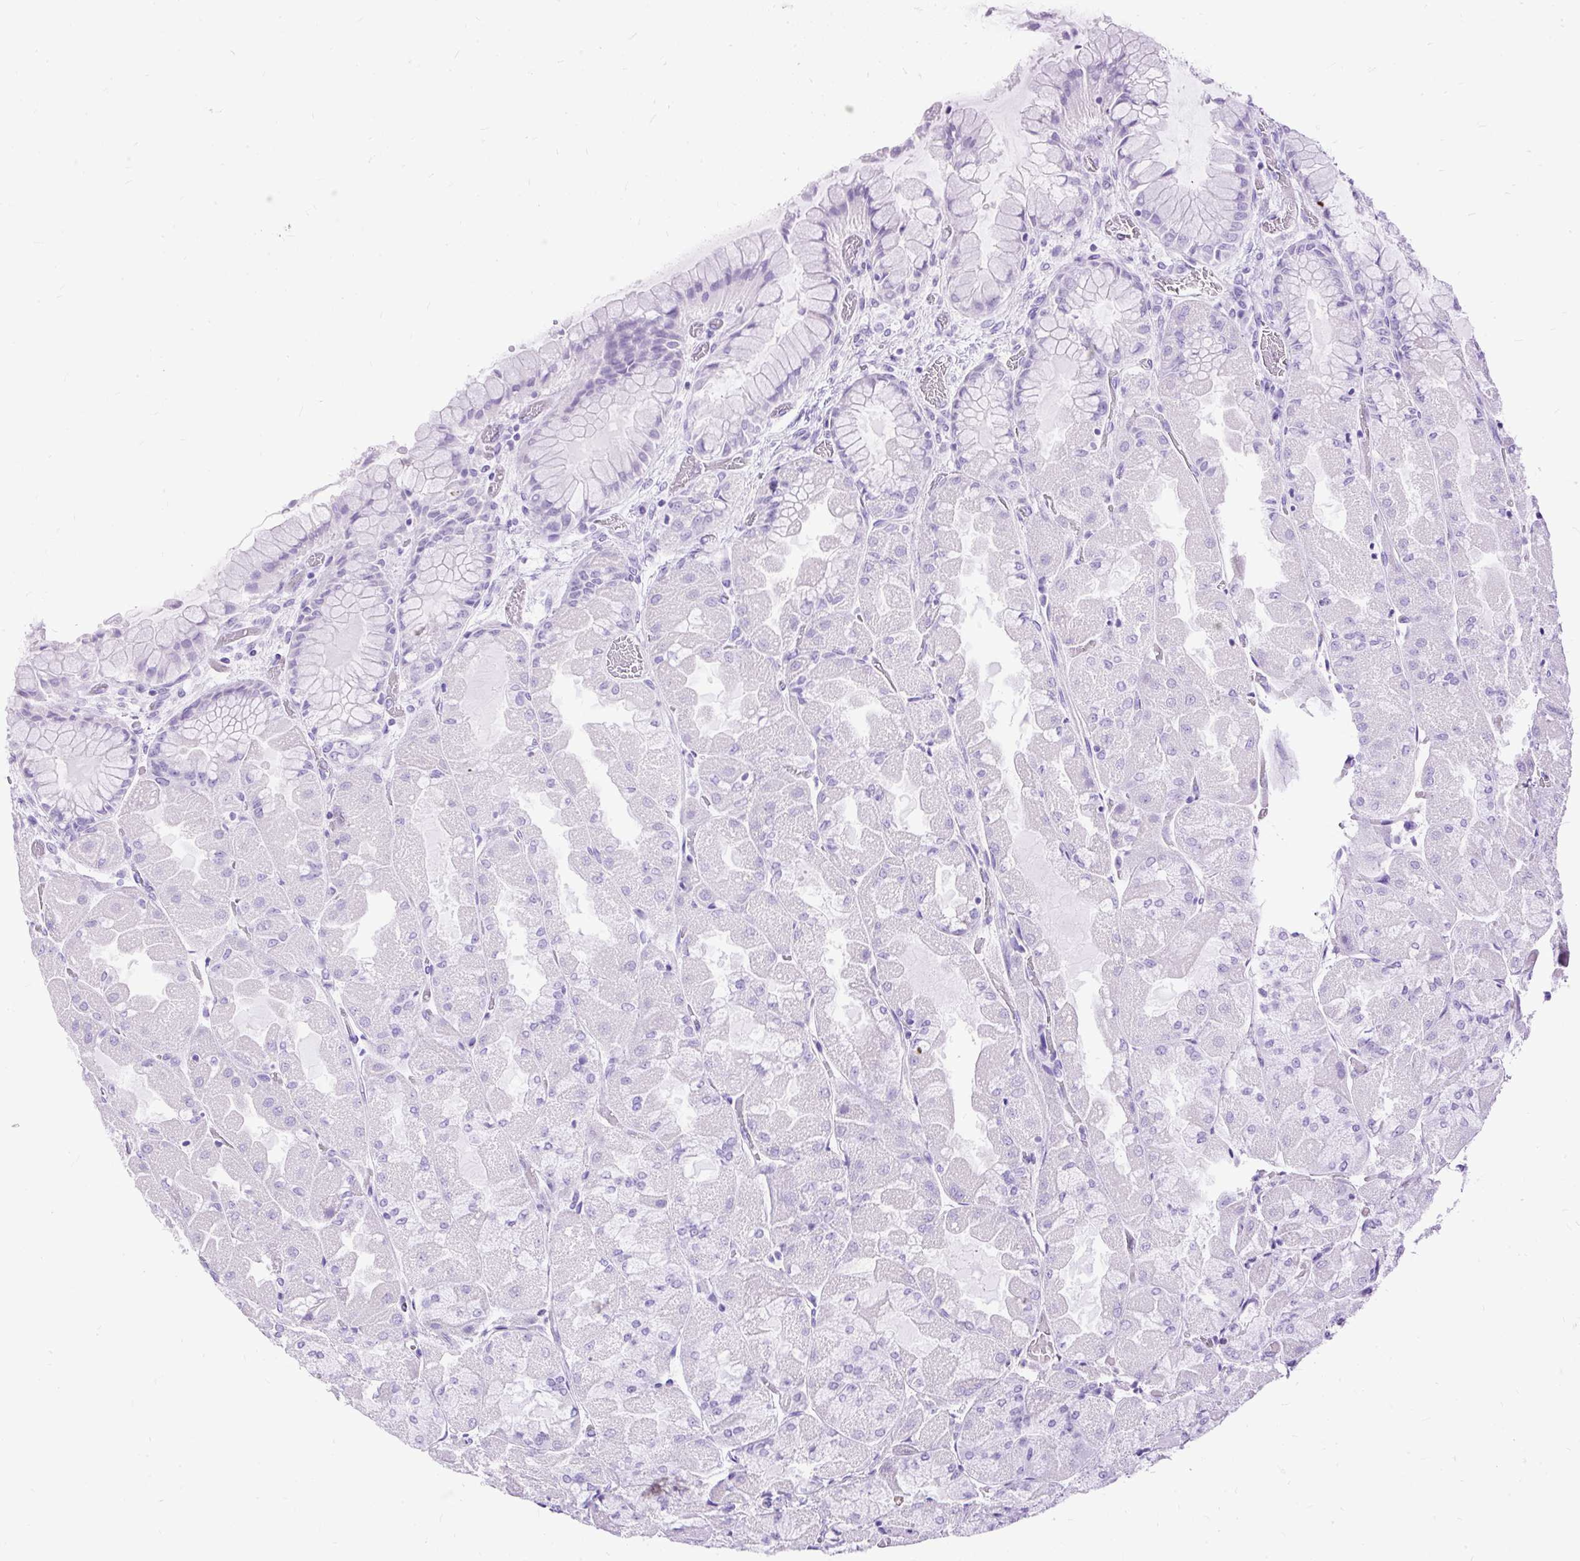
{"staining": {"intensity": "negative", "quantity": "none", "location": "none"}, "tissue": "stomach", "cell_type": "Glandular cells", "image_type": "normal", "snomed": [{"axis": "morphology", "description": "Normal tissue, NOS"}, {"axis": "topography", "description": "Stomach"}], "caption": "Unremarkable stomach was stained to show a protein in brown. There is no significant expression in glandular cells.", "gene": "HEY1", "patient": {"sex": "female", "age": 61}}